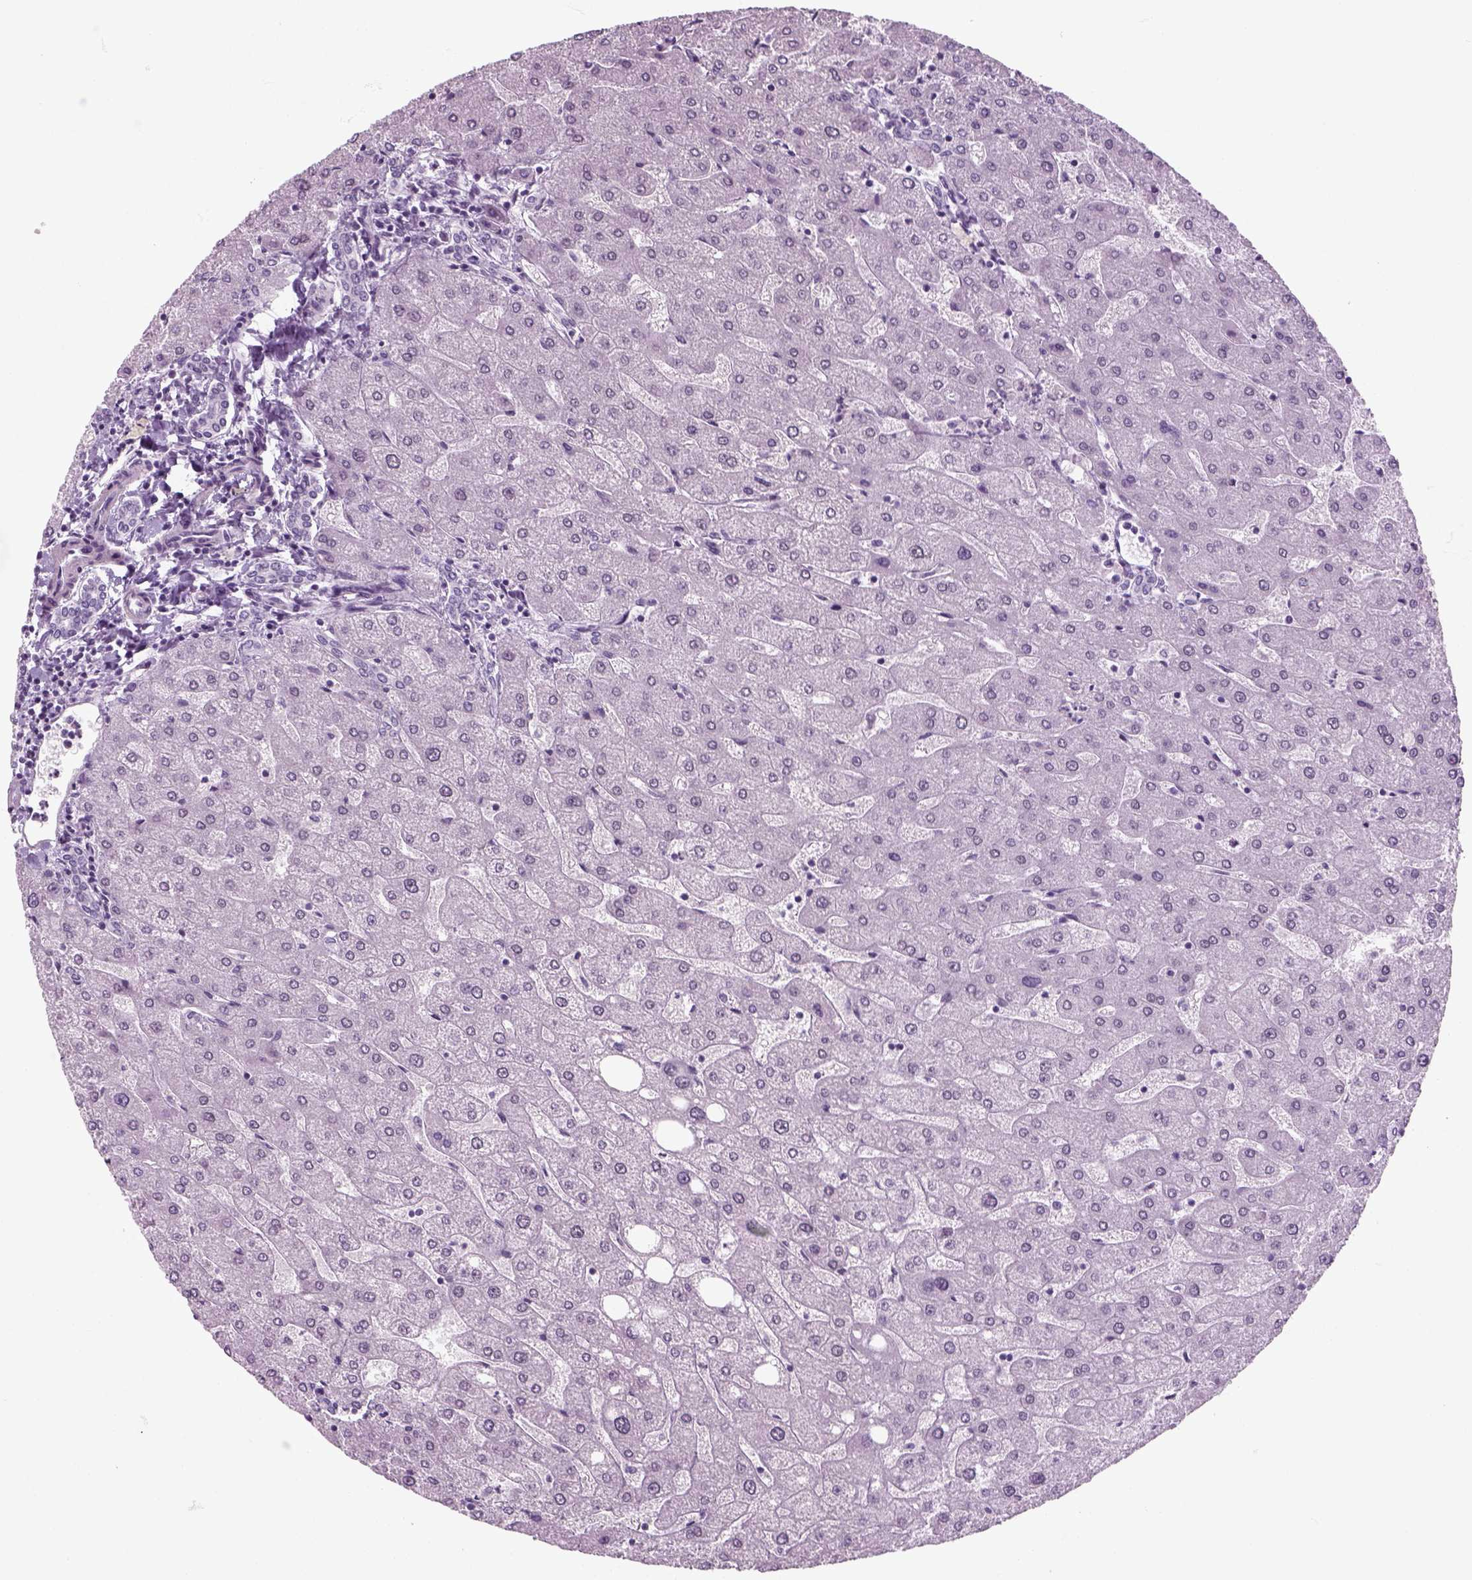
{"staining": {"intensity": "negative", "quantity": "none", "location": "none"}, "tissue": "liver", "cell_type": "Cholangiocytes", "image_type": "normal", "snomed": [{"axis": "morphology", "description": "Normal tissue, NOS"}, {"axis": "topography", "description": "Liver"}], "caption": "Cholangiocytes show no significant protein staining in unremarkable liver. (IHC, brightfield microscopy, high magnification).", "gene": "ZNF865", "patient": {"sex": "male", "age": 67}}